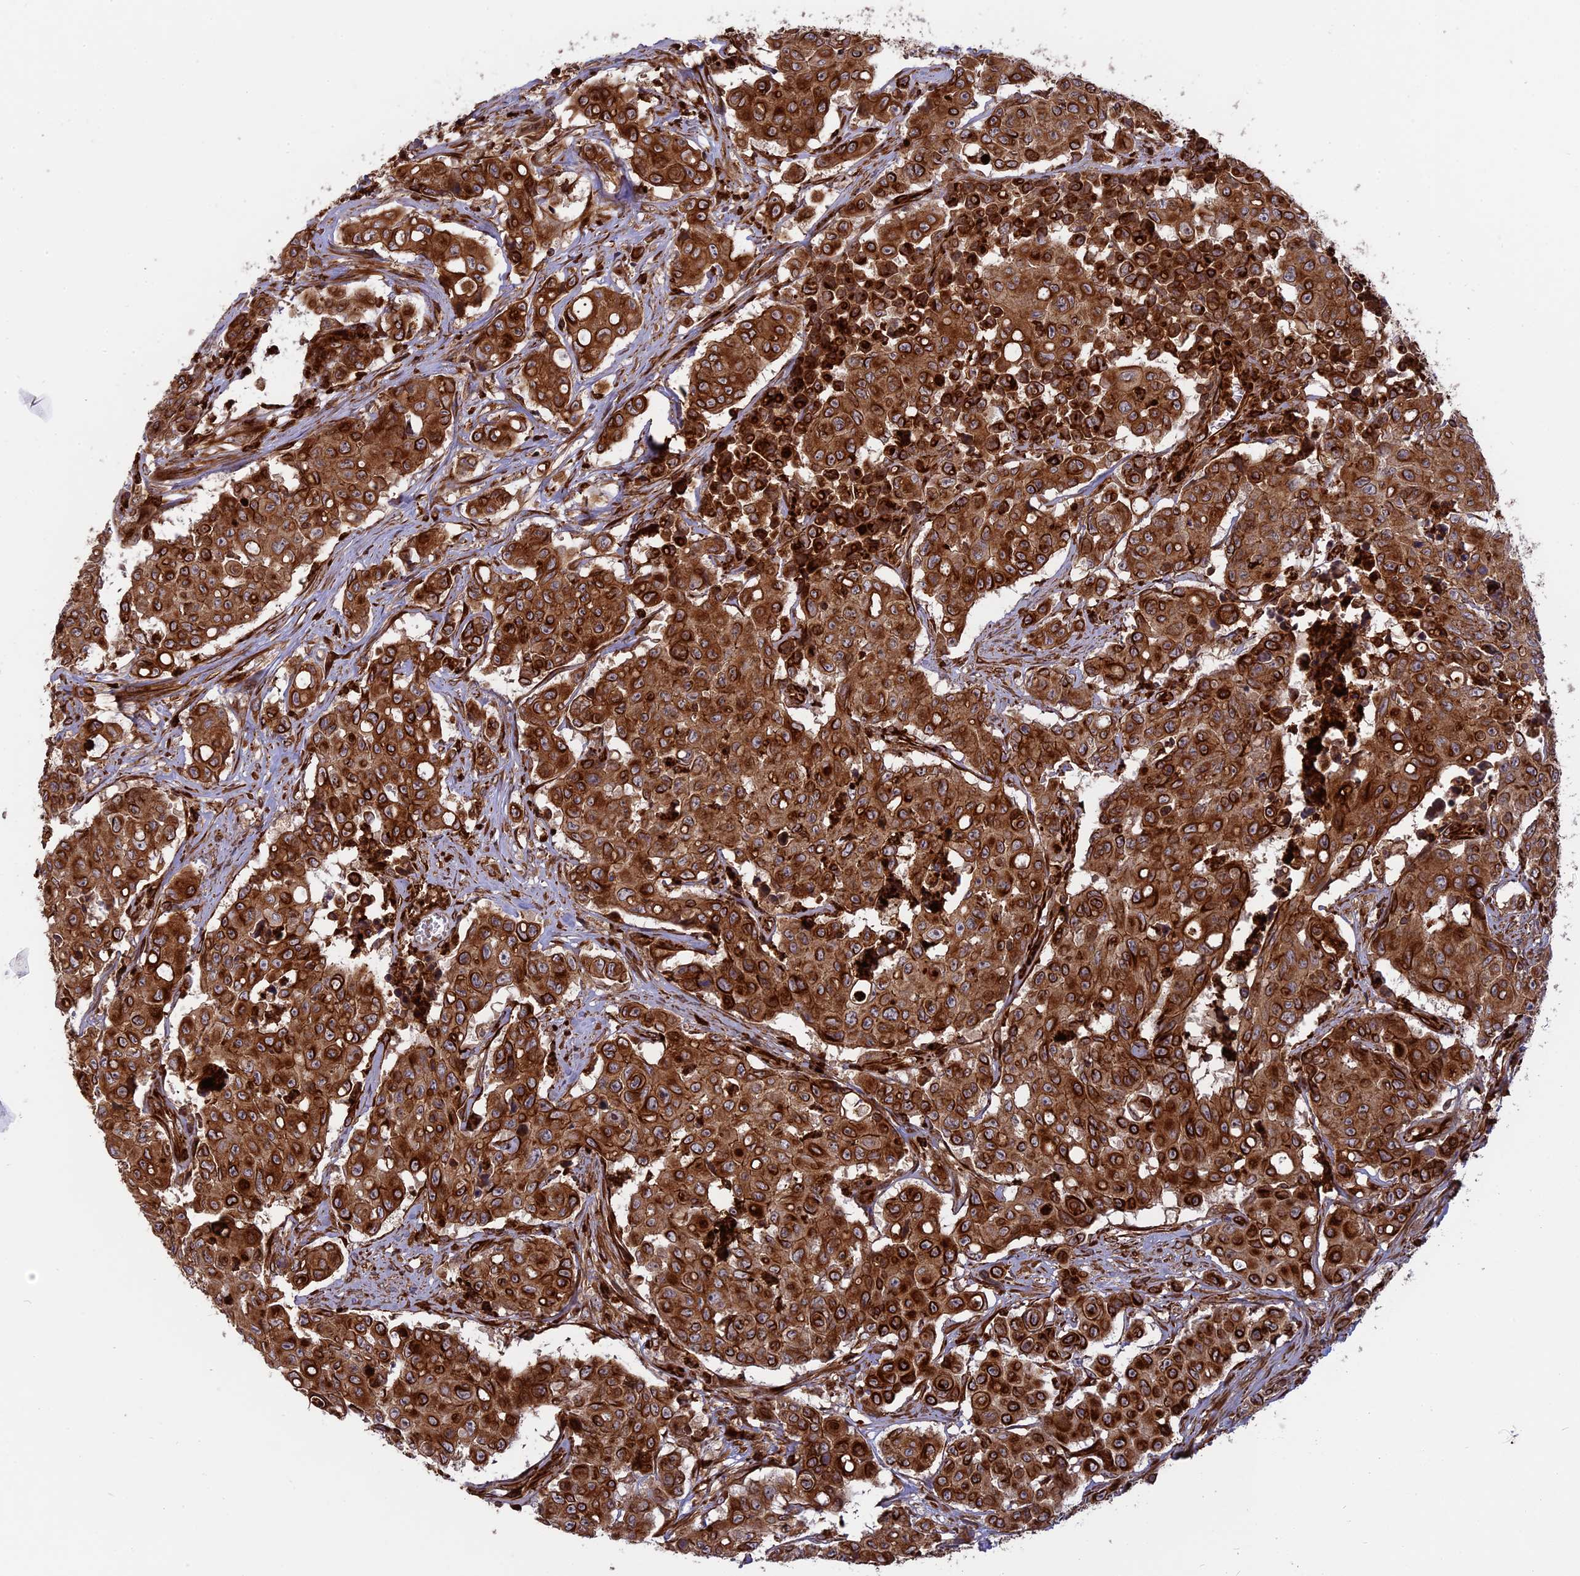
{"staining": {"intensity": "strong", "quantity": ">75%", "location": "cytoplasmic/membranous"}, "tissue": "colorectal cancer", "cell_type": "Tumor cells", "image_type": "cancer", "snomed": [{"axis": "morphology", "description": "Adenocarcinoma, NOS"}, {"axis": "topography", "description": "Colon"}], "caption": "IHC of adenocarcinoma (colorectal) exhibits high levels of strong cytoplasmic/membranous positivity in approximately >75% of tumor cells. (brown staining indicates protein expression, while blue staining denotes nuclei).", "gene": "PHLDB3", "patient": {"sex": "male", "age": 51}}